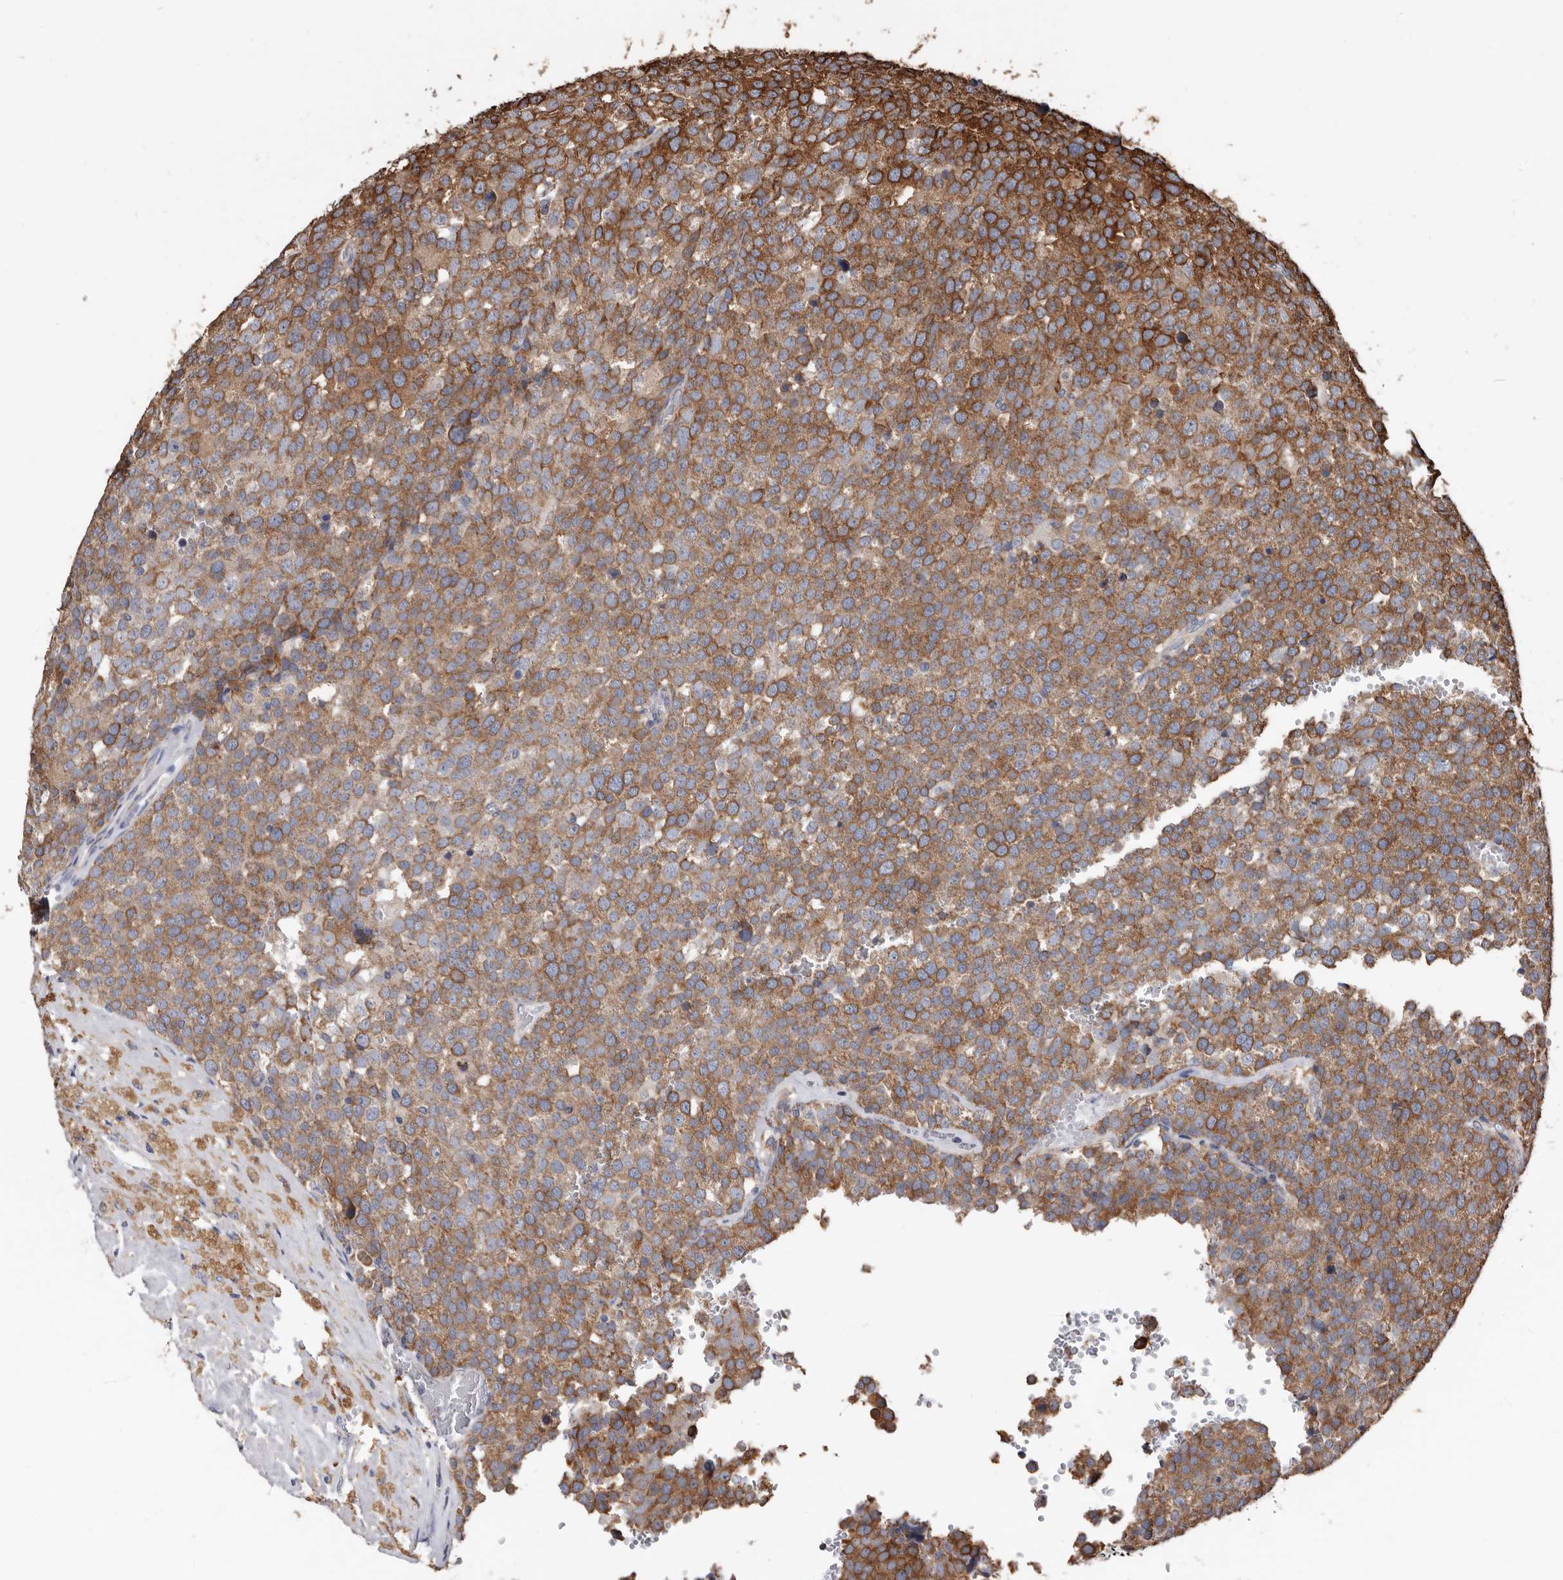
{"staining": {"intensity": "moderate", "quantity": ">75%", "location": "cytoplasmic/membranous"}, "tissue": "testis cancer", "cell_type": "Tumor cells", "image_type": "cancer", "snomed": [{"axis": "morphology", "description": "Seminoma, NOS"}, {"axis": "topography", "description": "Testis"}], "caption": "Tumor cells demonstrate medium levels of moderate cytoplasmic/membranous expression in about >75% of cells in testis seminoma. (DAB = brown stain, brightfield microscopy at high magnification).", "gene": "MRPL18", "patient": {"sex": "male", "age": 71}}